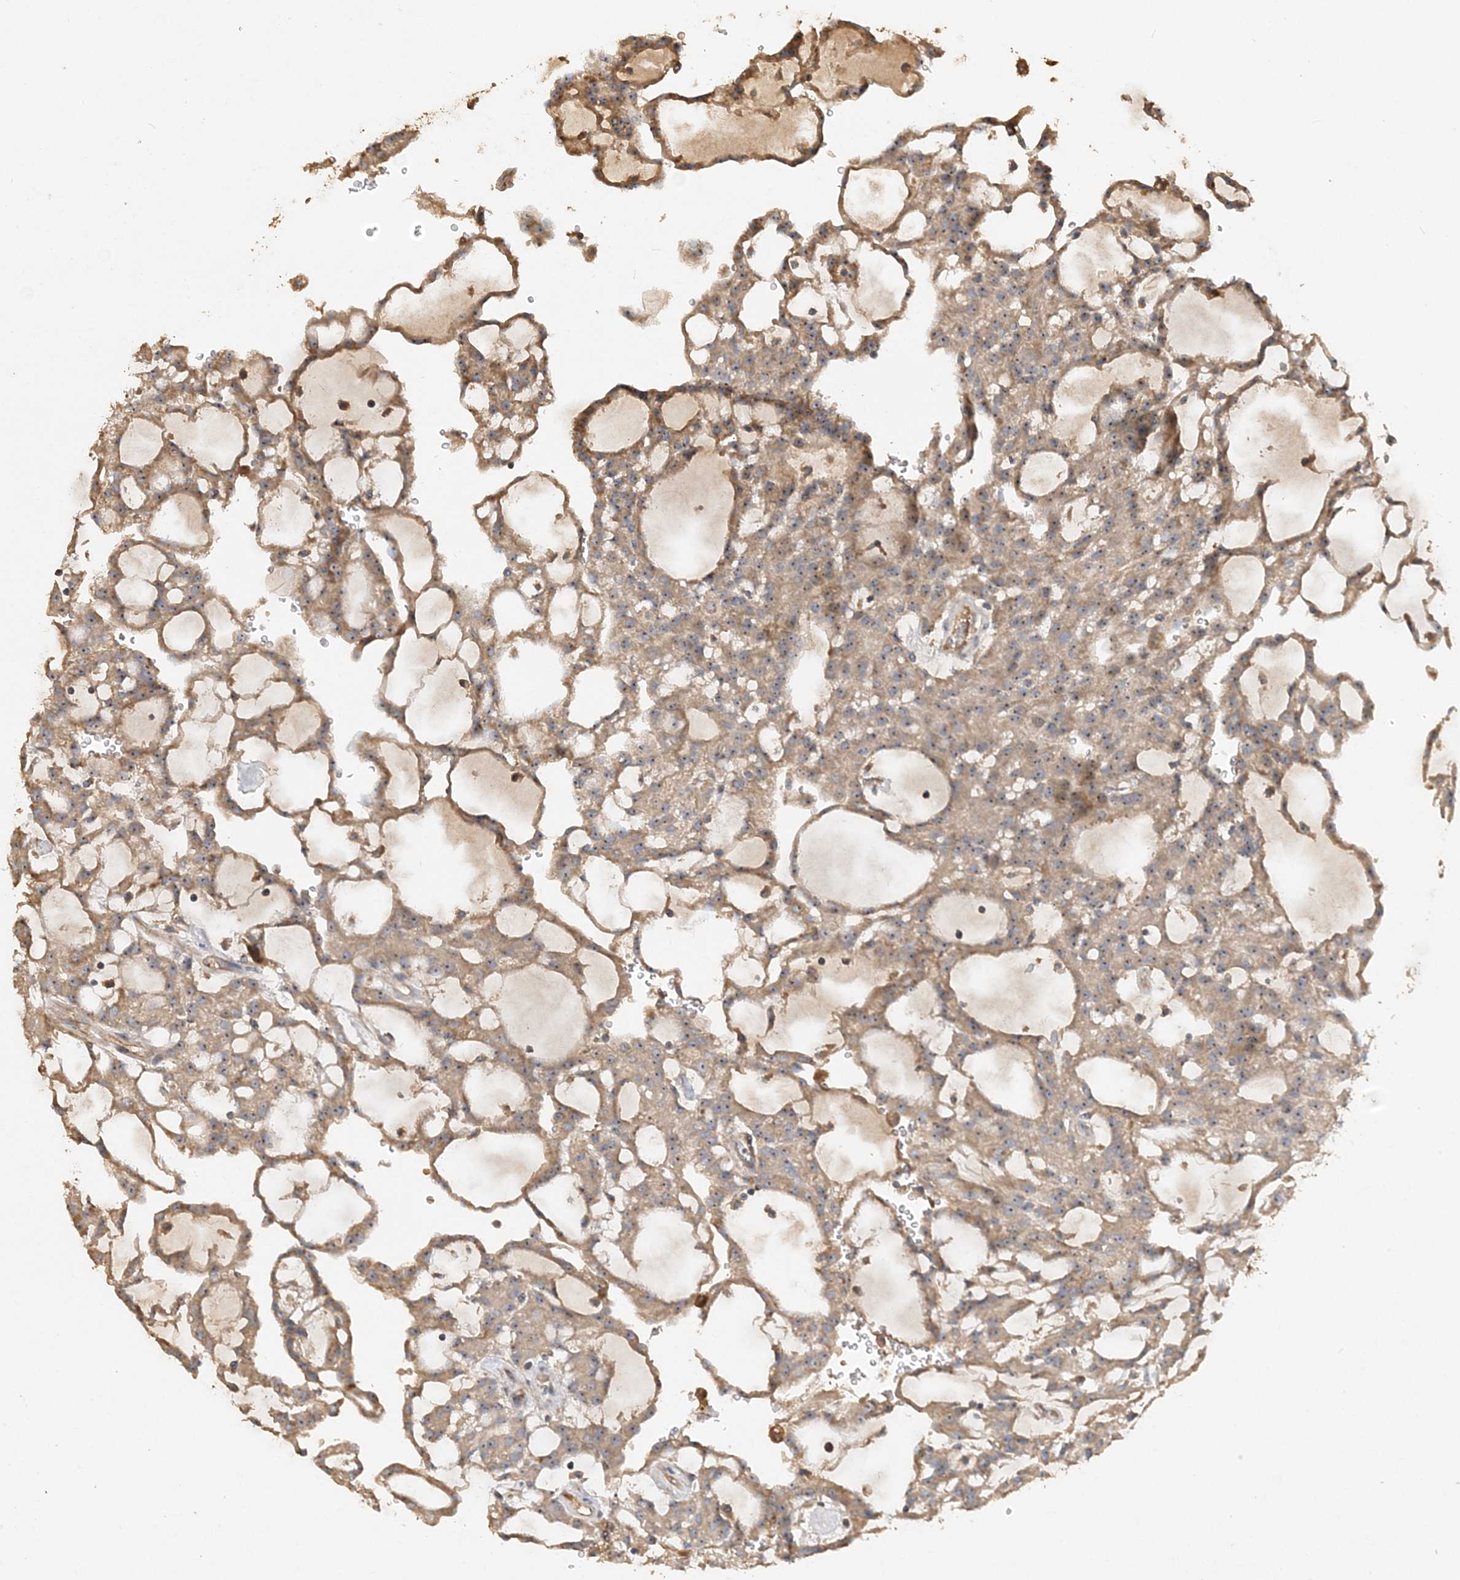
{"staining": {"intensity": "moderate", "quantity": ">75%", "location": "cytoplasmic/membranous,nuclear"}, "tissue": "renal cancer", "cell_type": "Tumor cells", "image_type": "cancer", "snomed": [{"axis": "morphology", "description": "Adenocarcinoma, NOS"}, {"axis": "topography", "description": "Kidney"}], "caption": "There is medium levels of moderate cytoplasmic/membranous and nuclear positivity in tumor cells of renal adenocarcinoma, as demonstrated by immunohistochemical staining (brown color).", "gene": "GRINA", "patient": {"sex": "male", "age": 63}}